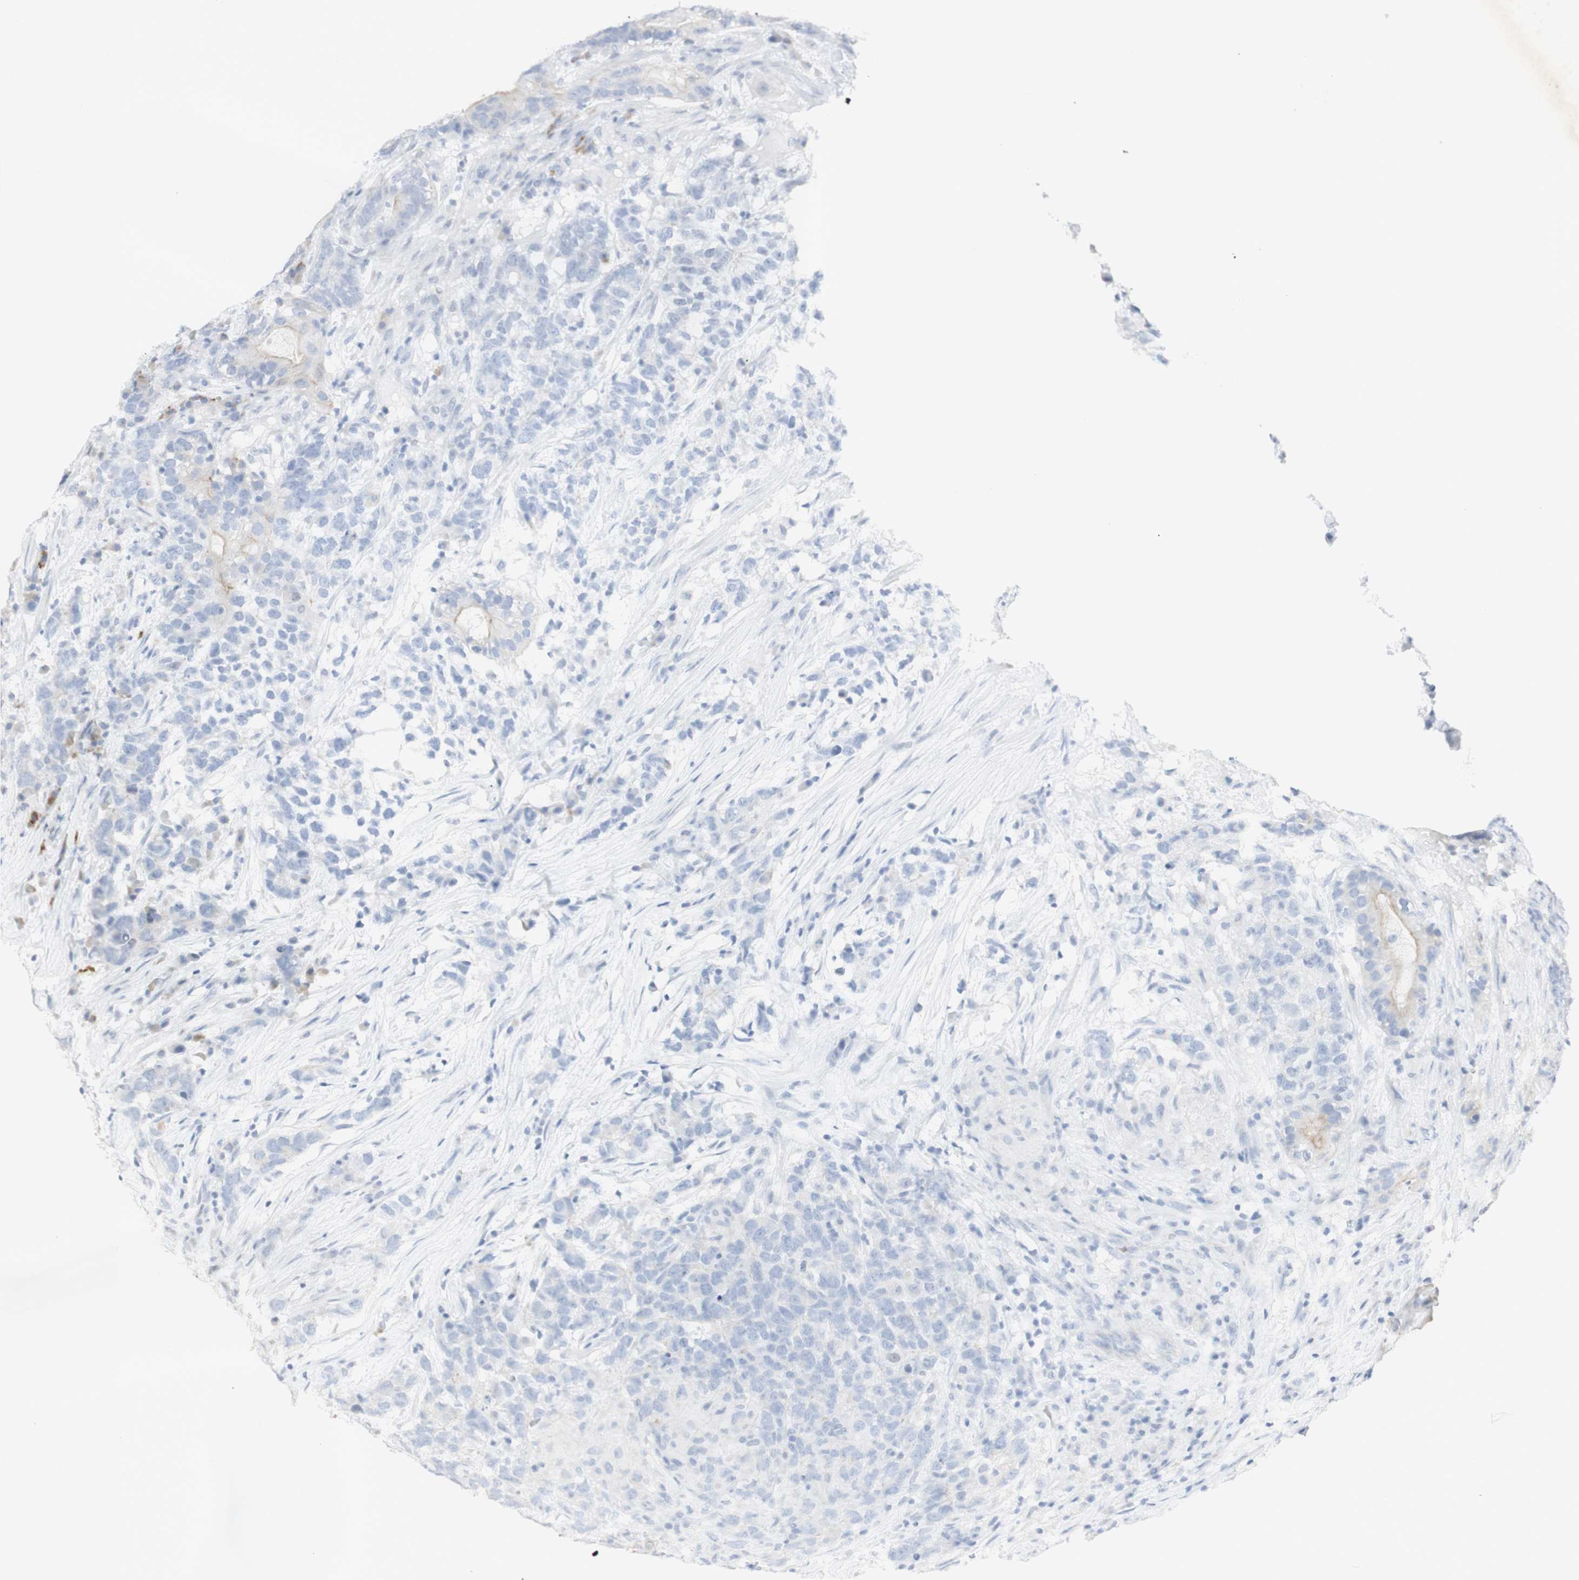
{"staining": {"intensity": "negative", "quantity": "none", "location": "none"}, "tissue": "testis cancer", "cell_type": "Tumor cells", "image_type": "cancer", "snomed": [{"axis": "morphology", "description": "Carcinoma, Embryonal, NOS"}, {"axis": "topography", "description": "Testis"}], "caption": "Image shows no significant protein staining in tumor cells of testis cancer.", "gene": "NDST4", "patient": {"sex": "male", "age": 26}}